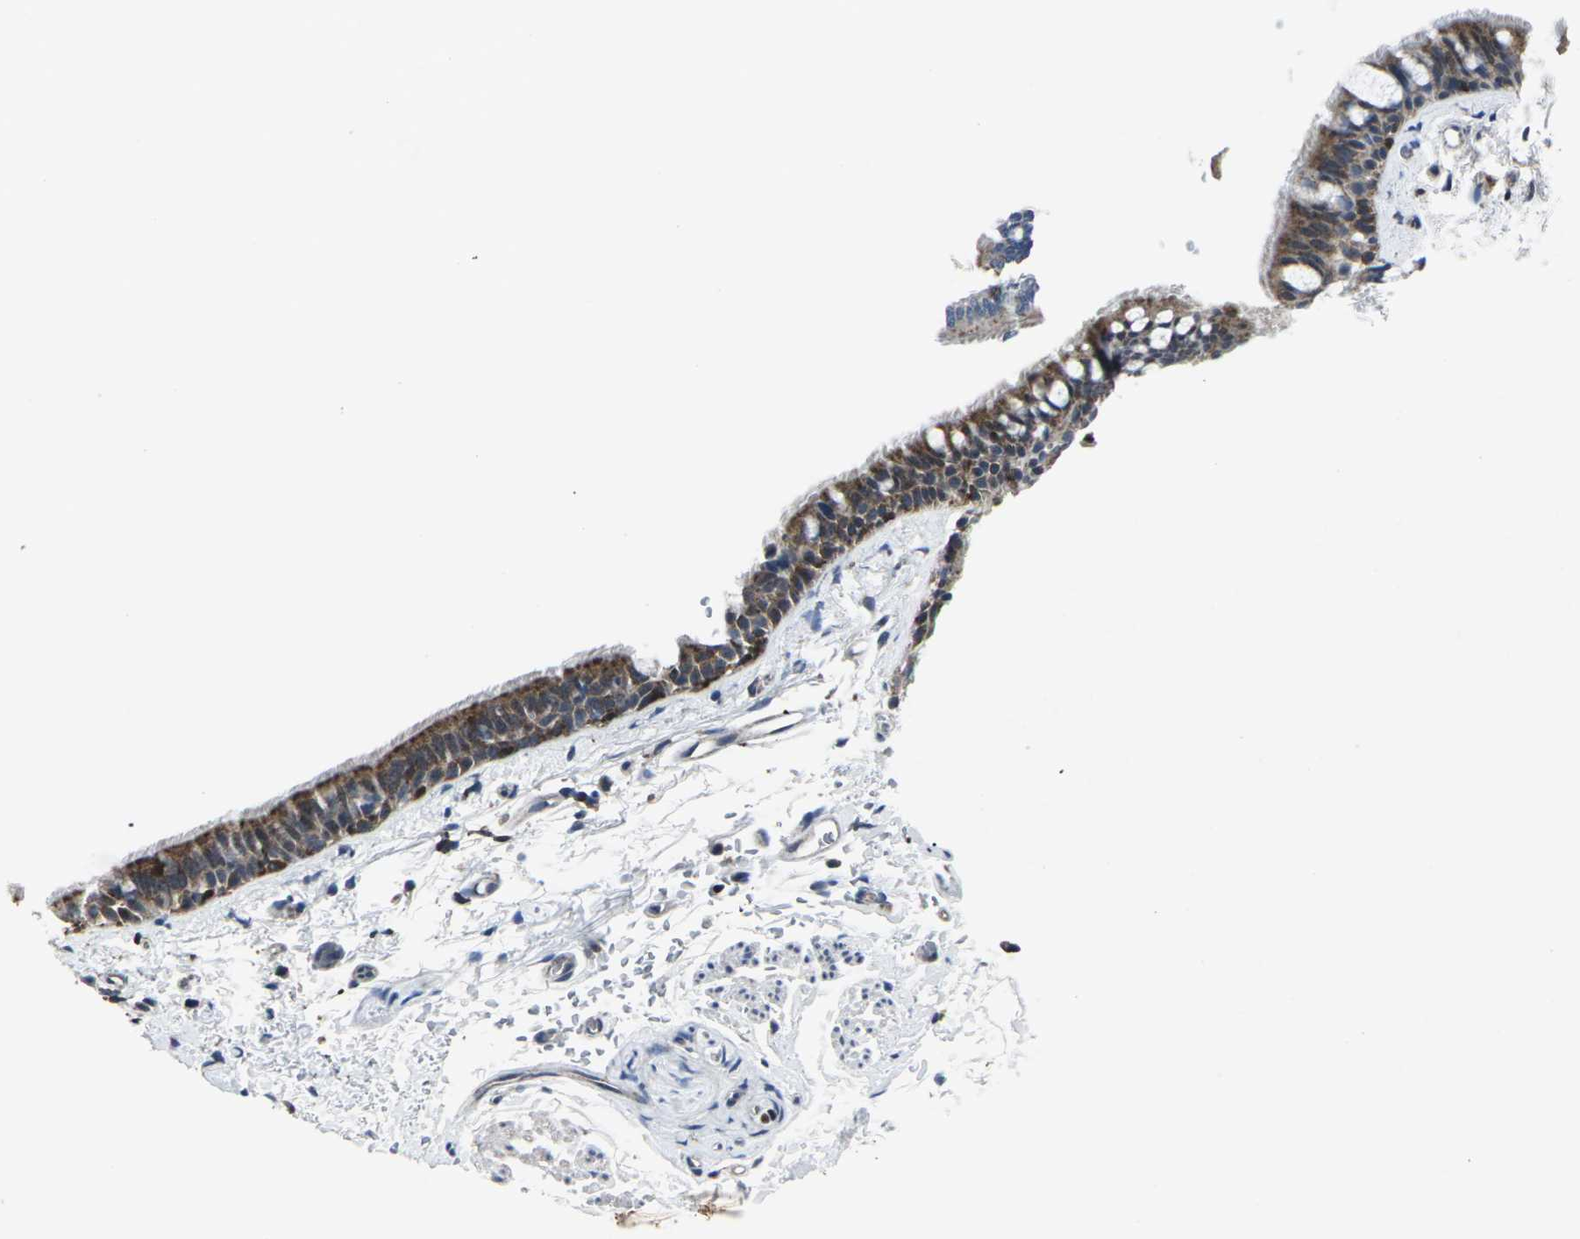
{"staining": {"intensity": "moderate", "quantity": ">75%", "location": "cytoplasmic/membranous"}, "tissue": "bronchus", "cell_type": "Respiratory epithelial cells", "image_type": "normal", "snomed": [{"axis": "morphology", "description": "Normal tissue, NOS"}, {"axis": "morphology", "description": "Malignant melanoma, Metastatic site"}, {"axis": "topography", "description": "Bronchus"}, {"axis": "topography", "description": "Lung"}], "caption": "Immunohistochemistry (IHC) photomicrograph of normal bronchus stained for a protein (brown), which shows medium levels of moderate cytoplasmic/membranous expression in approximately >75% of respiratory epithelial cells.", "gene": "STAT4", "patient": {"sex": "male", "age": 64}}